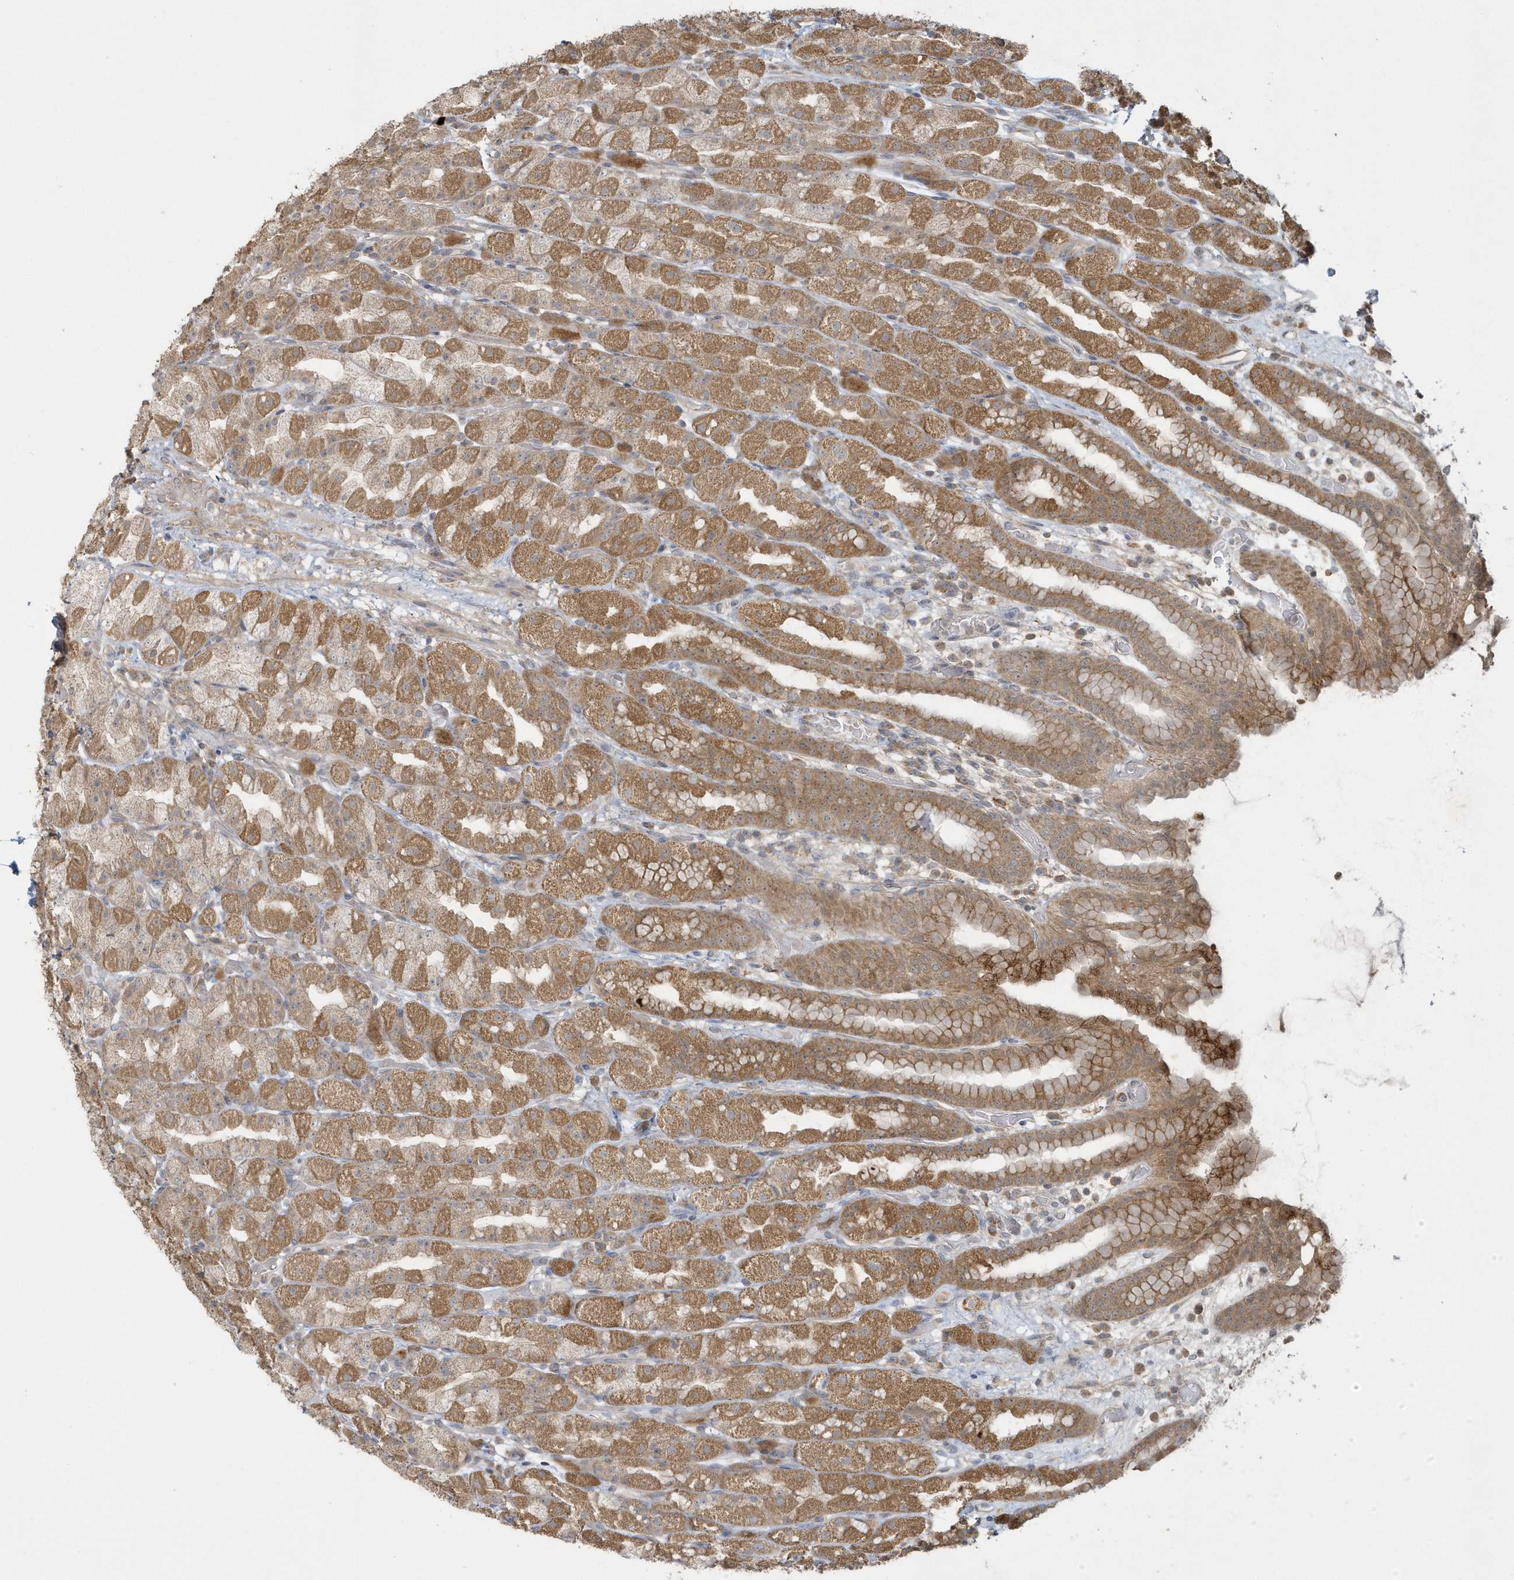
{"staining": {"intensity": "moderate", "quantity": ">75%", "location": "cytoplasmic/membranous"}, "tissue": "stomach", "cell_type": "Glandular cells", "image_type": "normal", "snomed": [{"axis": "morphology", "description": "Normal tissue, NOS"}, {"axis": "topography", "description": "Stomach, upper"}], "caption": "Unremarkable stomach exhibits moderate cytoplasmic/membranous positivity in about >75% of glandular cells, visualized by immunohistochemistry. The staining was performed using DAB, with brown indicating positive protein expression. Nuclei are stained blue with hematoxylin.", "gene": "THG1L", "patient": {"sex": "male", "age": 68}}